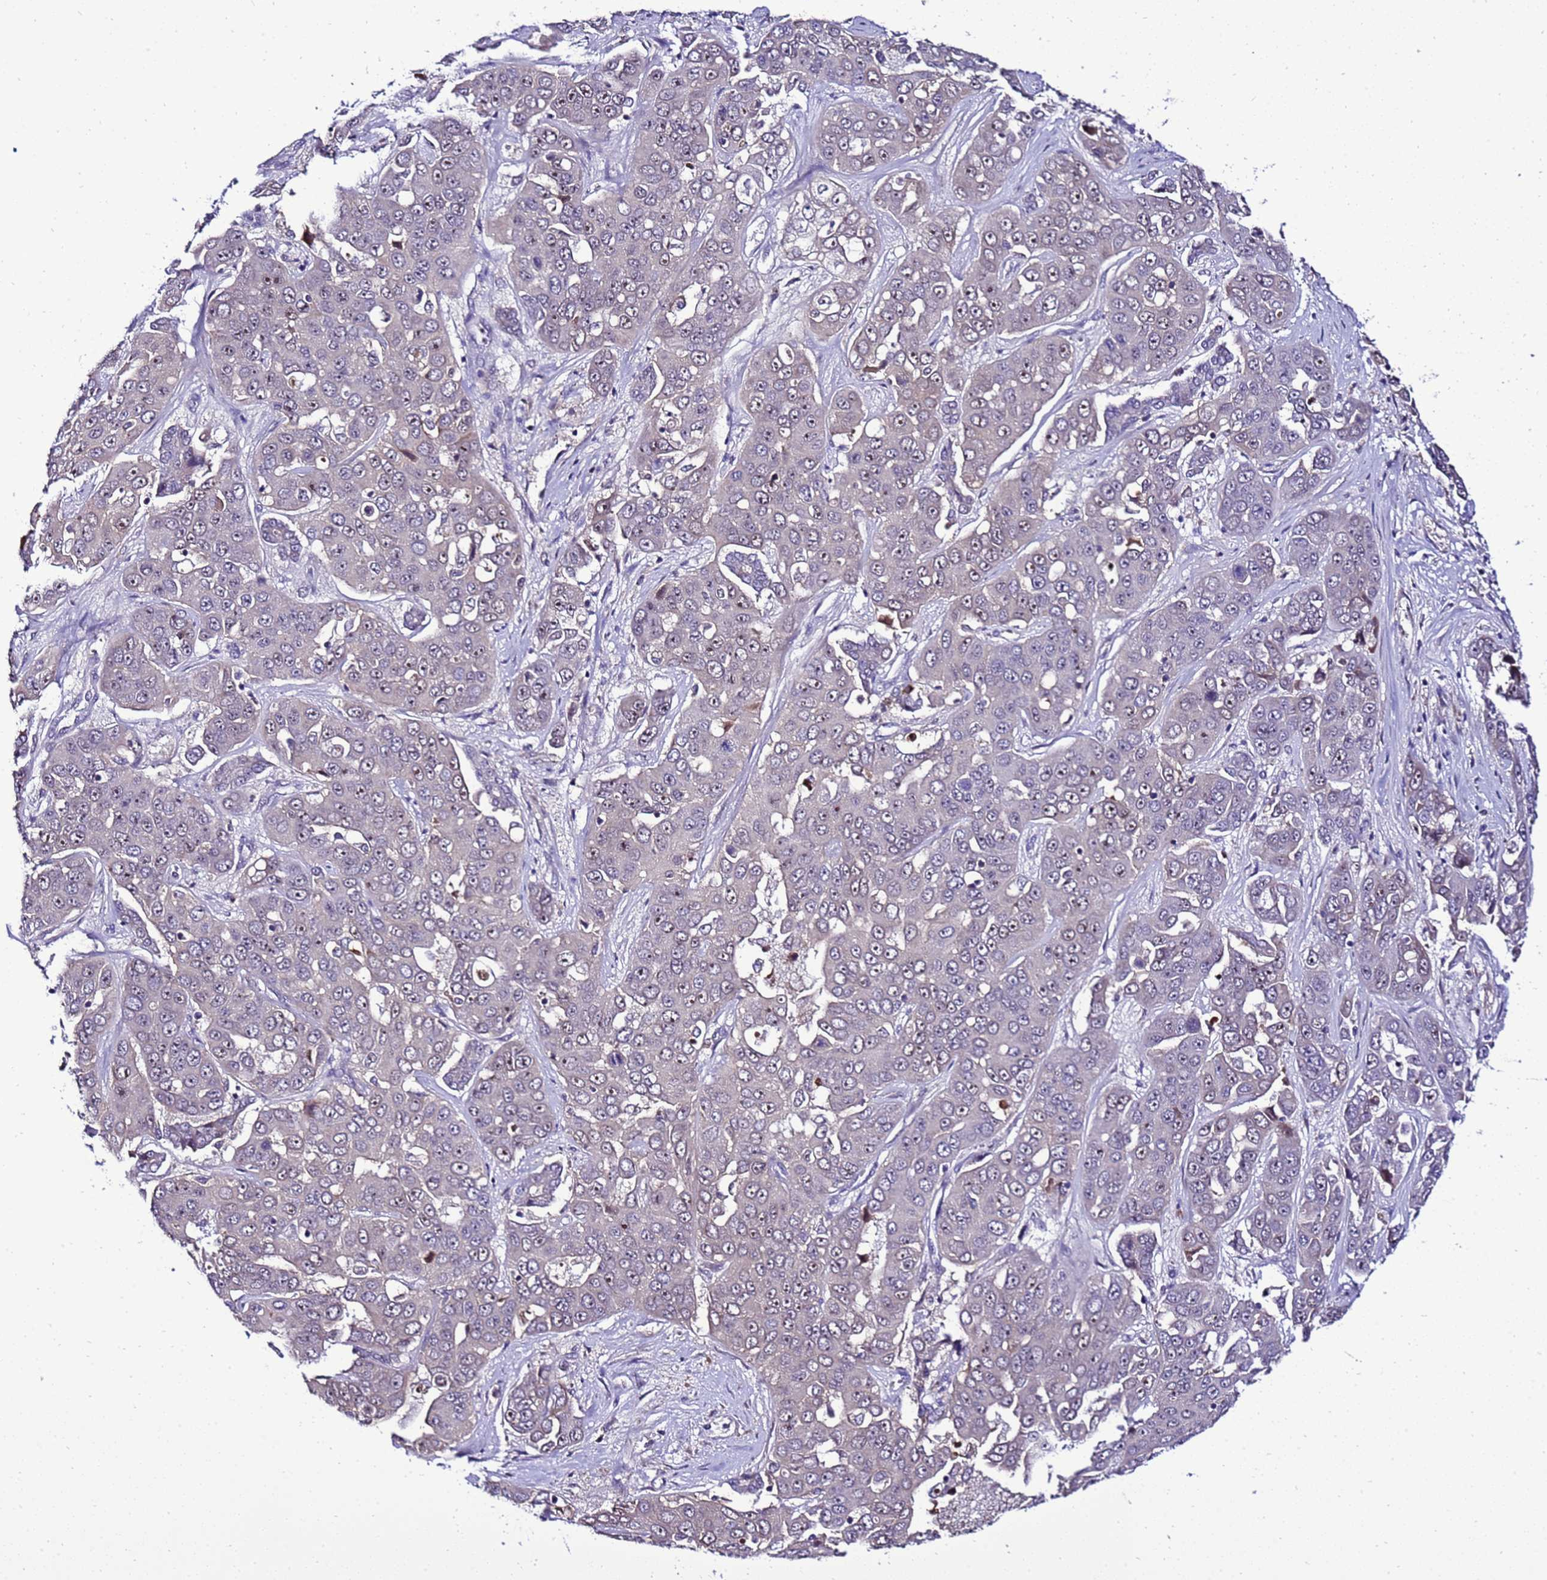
{"staining": {"intensity": "weak", "quantity": "25%-75%", "location": "nuclear"}, "tissue": "liver cancer", "cell_type": "Tumor cells", "image_type": "cancer", "snomed": [{"axis": "morphology", "description": "Cholangiocarcinoma"}, {"axis": "topography", "description": "Liver"}], "caption": "Weak nuclear protein expression is identified in about 25%-75% of tumor cells in cholangiocarcinoma (liver).", "gene": "C19orf47", "patient": {"sex": "female", "age": 52}}